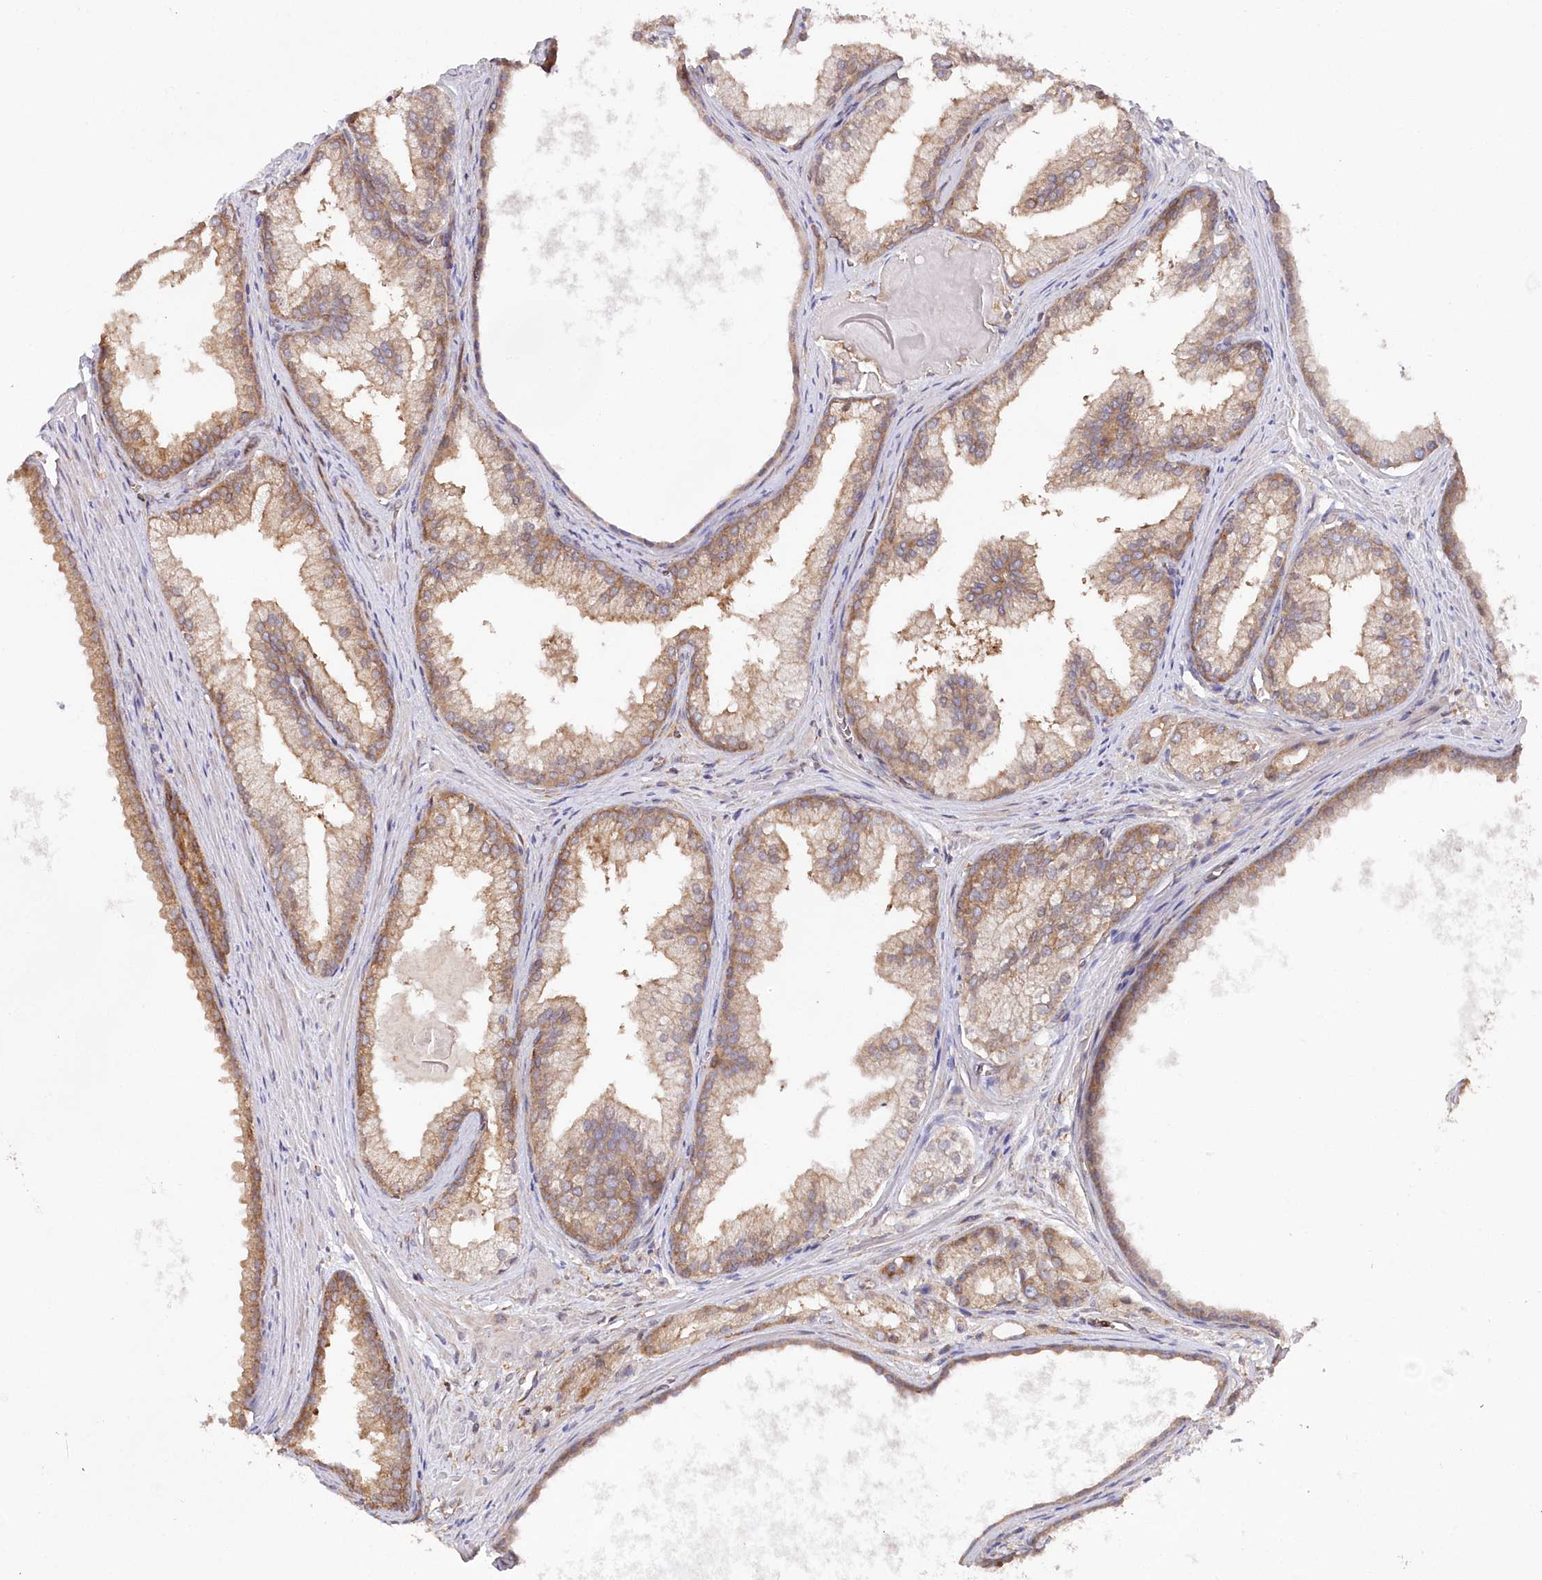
{"staining": {"intensity": "moderate", "quantity": ">75%", "location": "cytoplasmic/membranous"}, "tissue": "prostate cancer", "cell_type": "Tumor cells", "image_type": "cancer", "snomed": [{"axis": "morphology", "description": "Adenocarcinoma, Low grade"}, {"axis": "topography", "description": "Prostate"}], "caption": "Approximately >75% of tumor cells in human prostate cancer demonstrate moderate cytoplasmic/membranous protein staining as visualized by brown immunohistochemical staining.", "gene": "PPP1R21", "patient": {"sex": "male", "age": 54}}